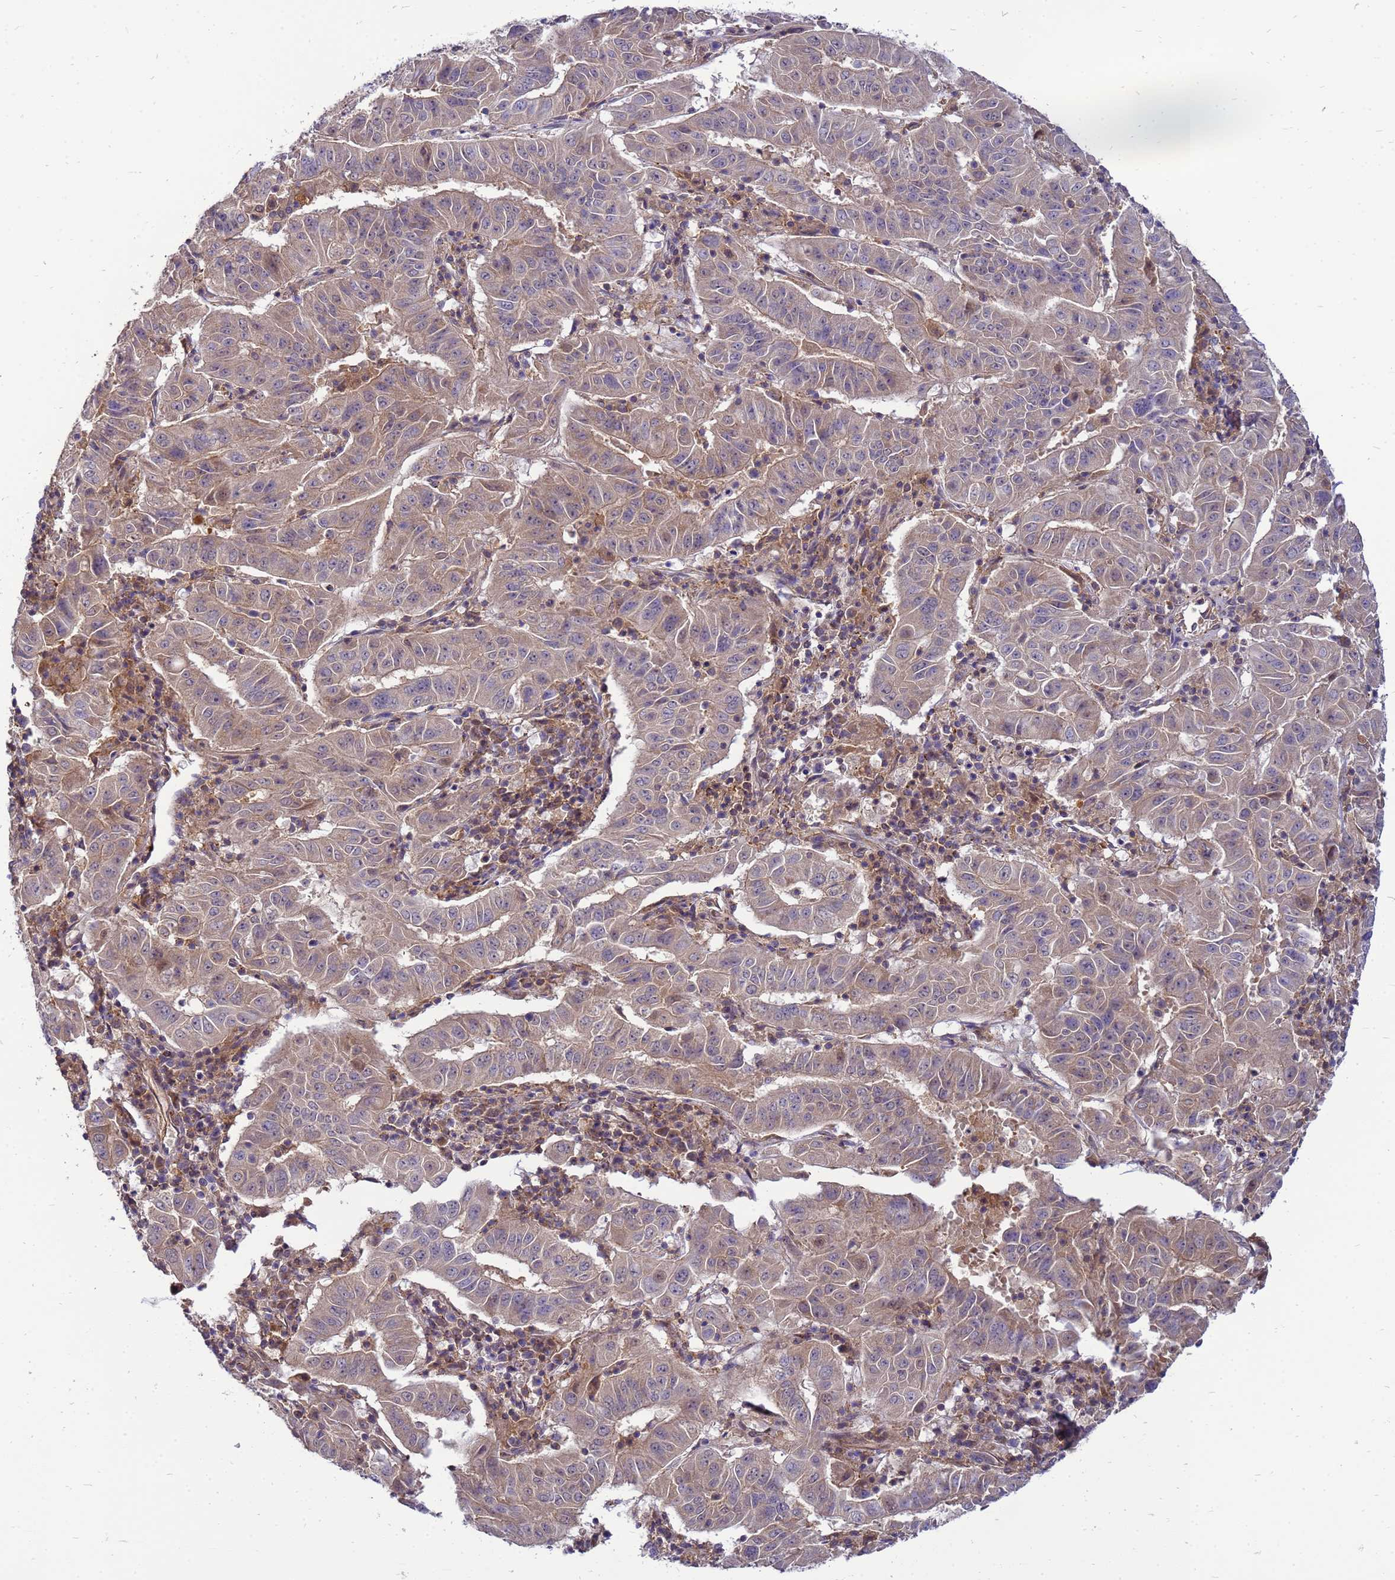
{"staining": {"intensity": "weak", "quantity": ">75%", "location": "cytoplasmic/membranous"}, "tissue": "pancreatic cancer", "cell_type": "Tumor cells", "image_type": "cancer", "snomed": [{"axis": "morphology", "description": "Adenocarcinoma, NOS"}, {"axis": "topography", "description": "Pancreas"}], "caption": "Protein expression analysis of human pancreatic cancer reveals weak cytoplasmic/membranous positivity in about >75% of tumor cells.", "gene": "ENOPH1", "patient": {"sex": "male", "age": 63}}